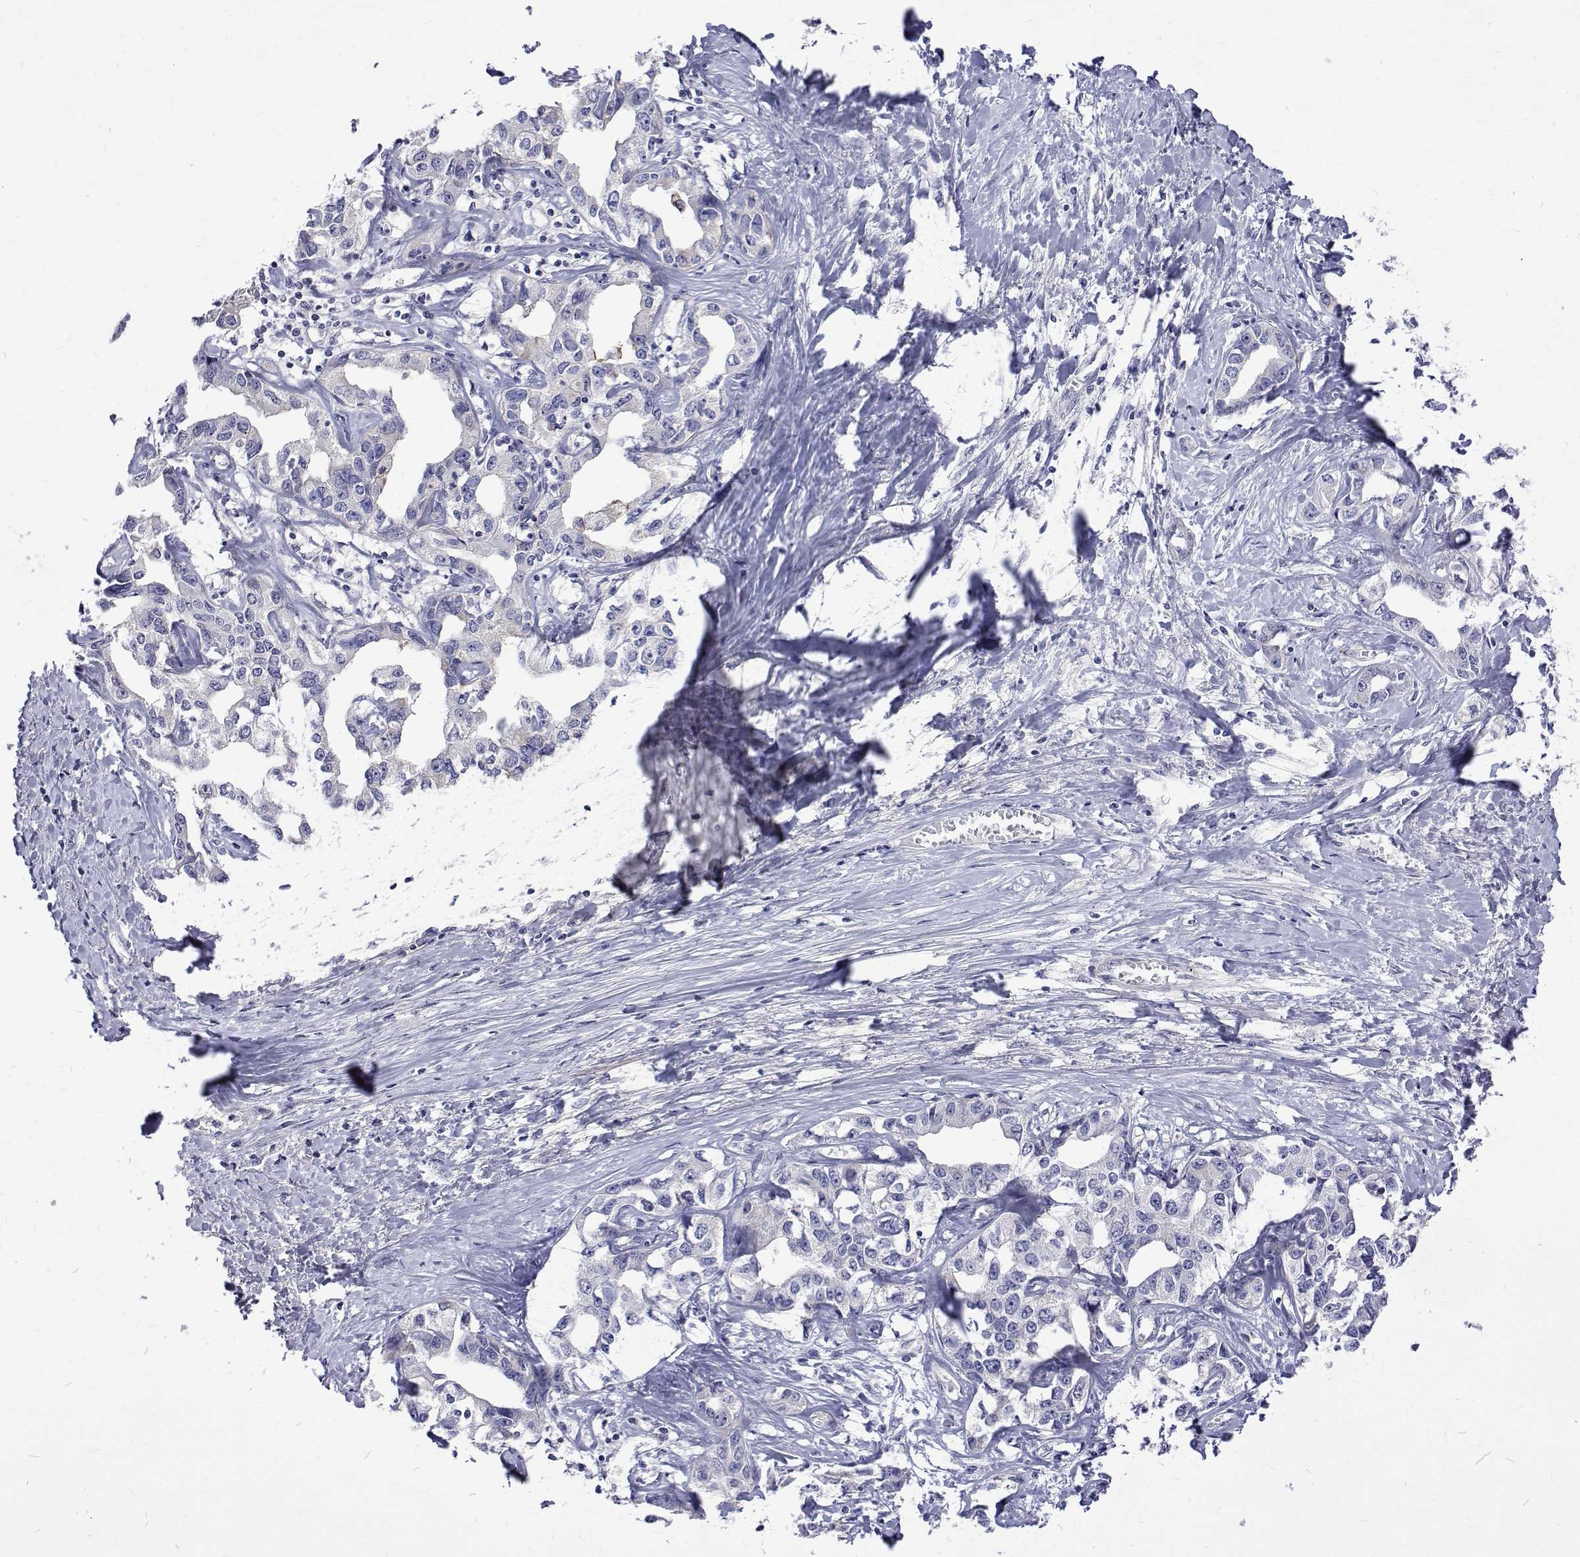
{"staining": {"intensity": "negative", "quantity": "none", "location": "none"}, "tissue": "liver cancer", "cell_type": "Tumor cells", "image_type": "cancer", "snomed": [{"axis": "morphology", "description": "Cholangiocarcinoma"}, {"axis": "topography", "description": "Liver"}], "caption": "Immunohistochemical staining of human liver cancer exhibits no significant expression in tumor cells.", "gene": "PADI1", "patient": {"sex": "male", "age": 59}}